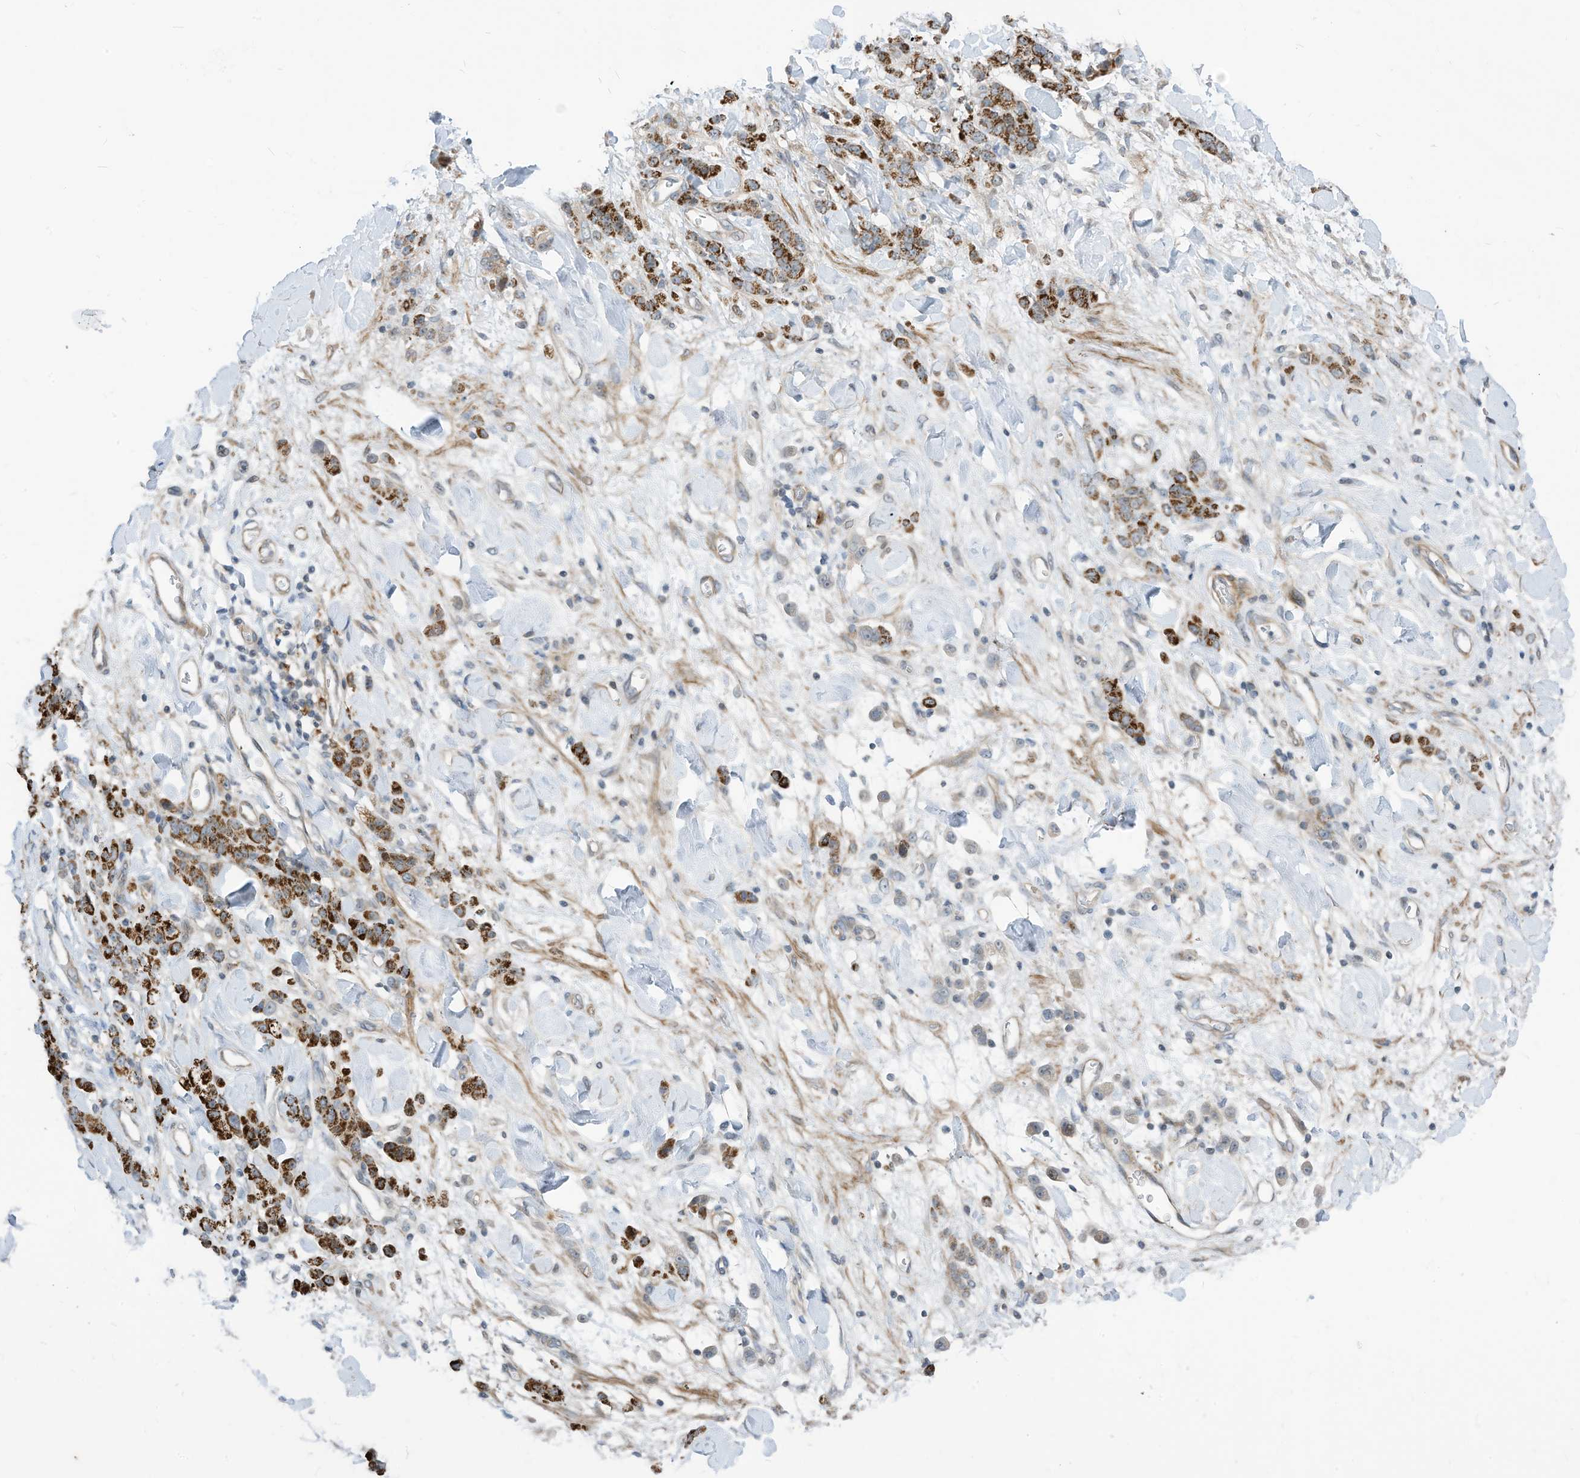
{"staining": {"intensity": "strong", "quantity": "25%-75%", "location": "cytoplasmic/membranous"}, "tissue": "stomach cancer", "cell_type": "Tumor cells", "image_type": "cancer", "snomed": [{"axis": "morphology", "description": "Normal tissue, NOS"}, {"axis": "morphology", "description": "Adenocarcinoma, NOS"}, {"axis": "topography", "description": "Stomach"}], "caption": "A high amount of strong cytoplasmic/membranous expression is identified in approximately 25%-75% of tumor cells in stomach cancer (adenocarcinoma) tissue.", "gene": "GPATCH3", "patient": {"sex": "male", "age": 82}}